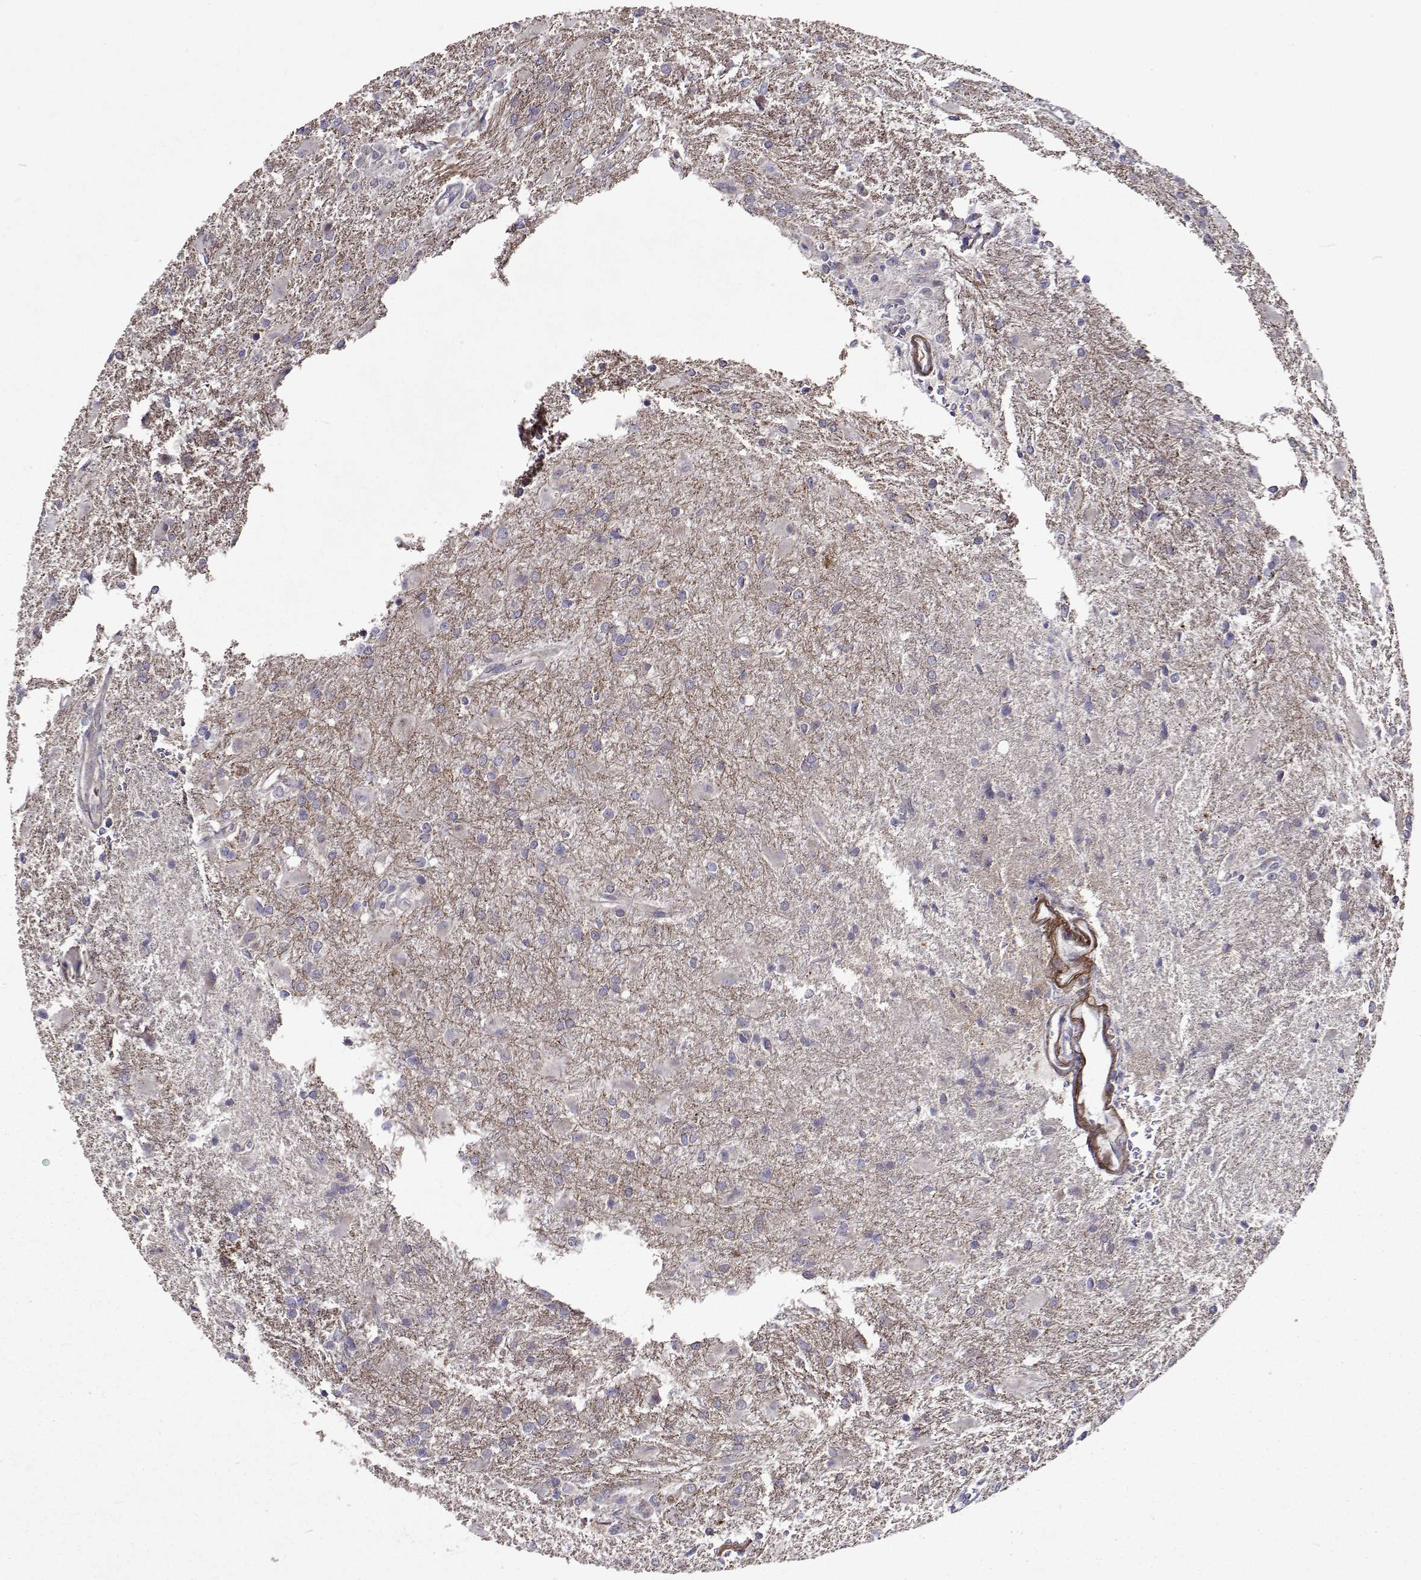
{"staining": {"intensity": "negative", "quantity": "none", "location": "none"}, "tissue": "glioma", "cell_type": "Tumor cells", "image_type": "cancer", "snomed": [{"axis": "morphology", "description": "Glioma, malignant, High grade"}, {"axis": "topography", "description": "Brain"}], "caption": "IHC photomicrograph of neoplastic tissue: glioma stained with DAB (3,3'-diaminobenzidine) demonstrates no significant protein staining in tumor cells. (Stains: DAB (3,3'-diaminobenzidine) IHC with hematoxylin counter stain, Microscopy: brightfield microscopy at high magnification).", "gene": "TARBP2", "patient": {"sex": "male", "age": 68}}